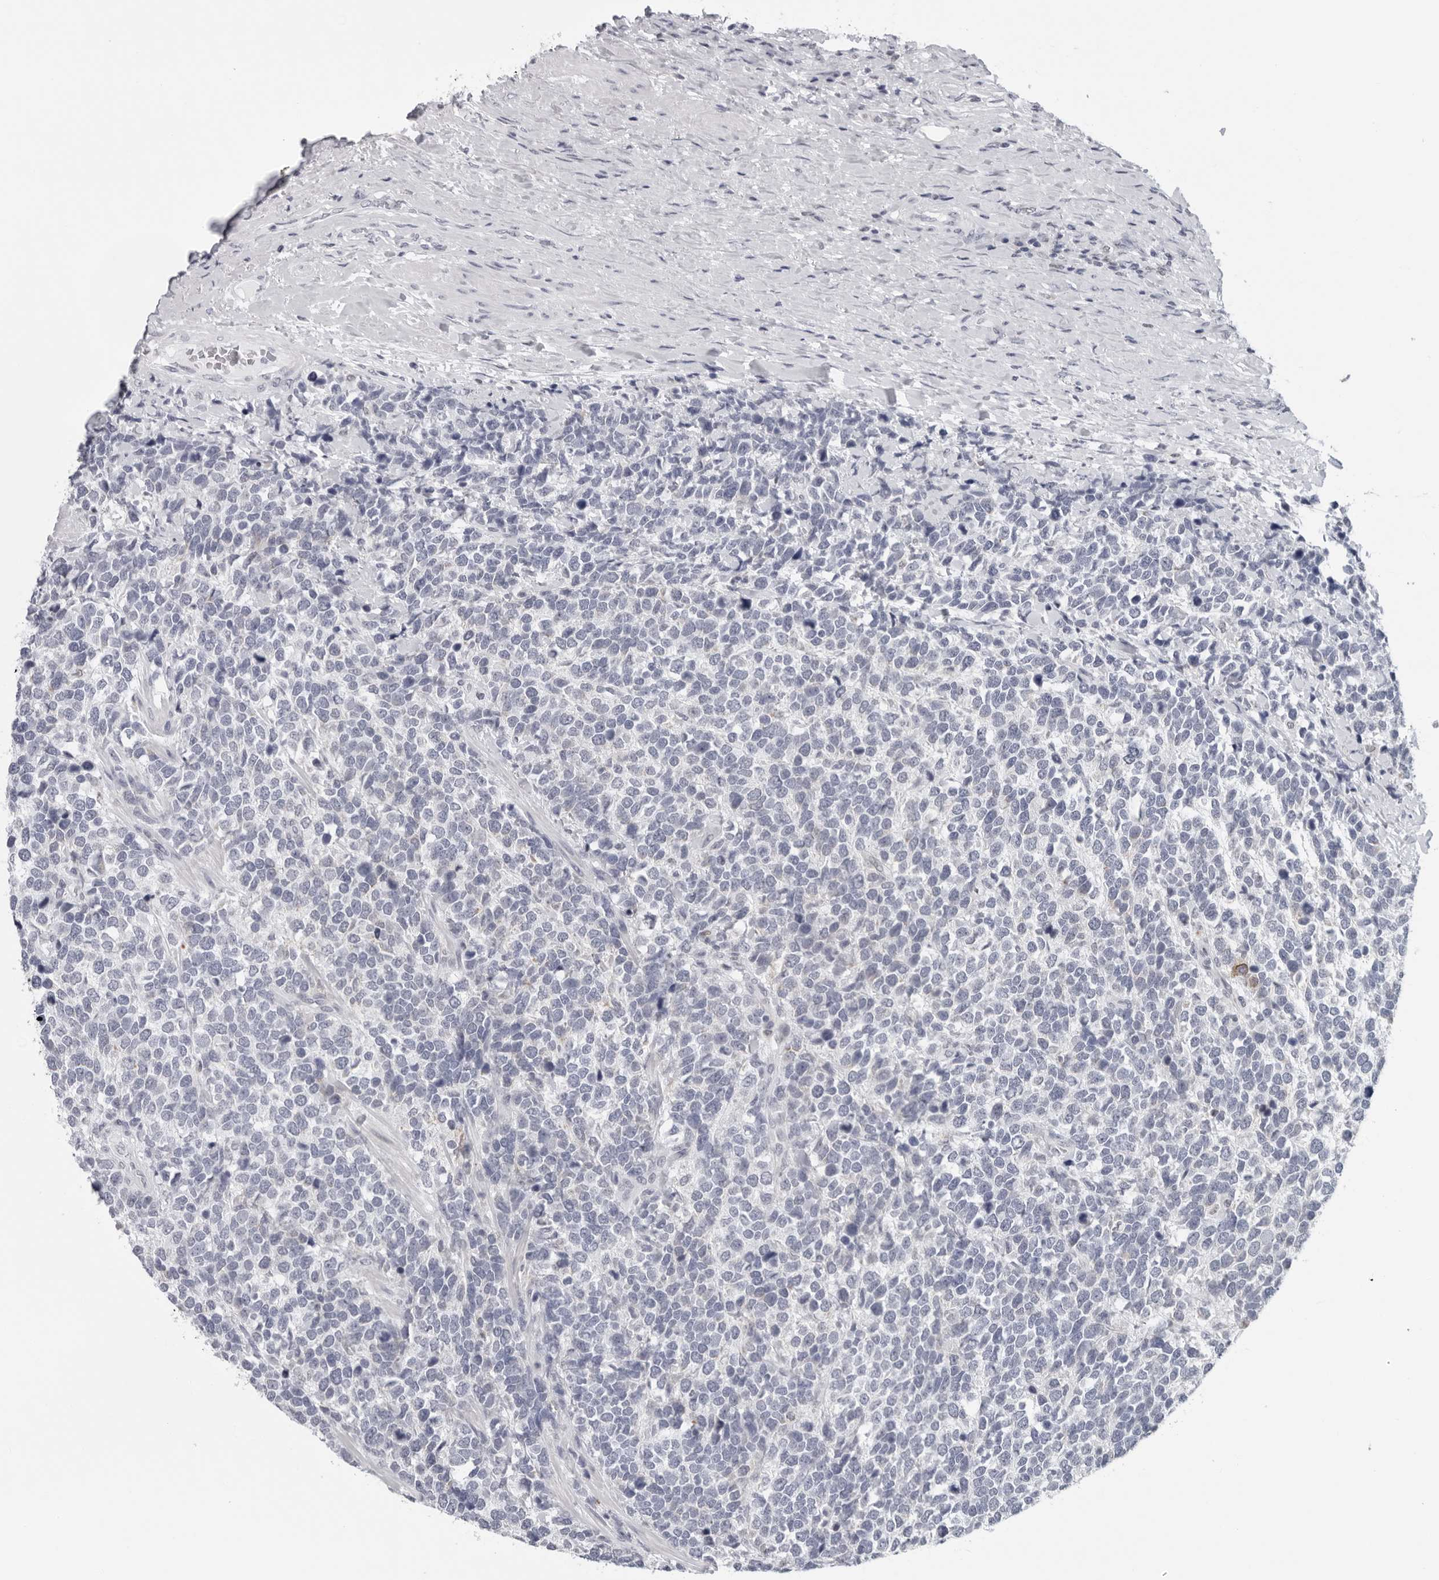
{"staining": {"intensity": "negative", "quantity": "none", "location": "none"}, "tissue": "urothelial cancer", "cell_type": "Tumor cells", "image_type": "cancer", "snomed": [{"axis": "morphology", "description": "Urothelial carcinoma, High grade"}, {"axis": "topography", "description": "Urinary bladder"}], "caption": "Immunohistochemical staining of high-grade urothelial carcinoma displays no significant positivity in tumor cells. (DAB (3,3'-diaminobenzidine) immunohistochemistry (IHC), high magnification).", "gene": "CPT2", "patient": {"sex": "female", "age": 82}}